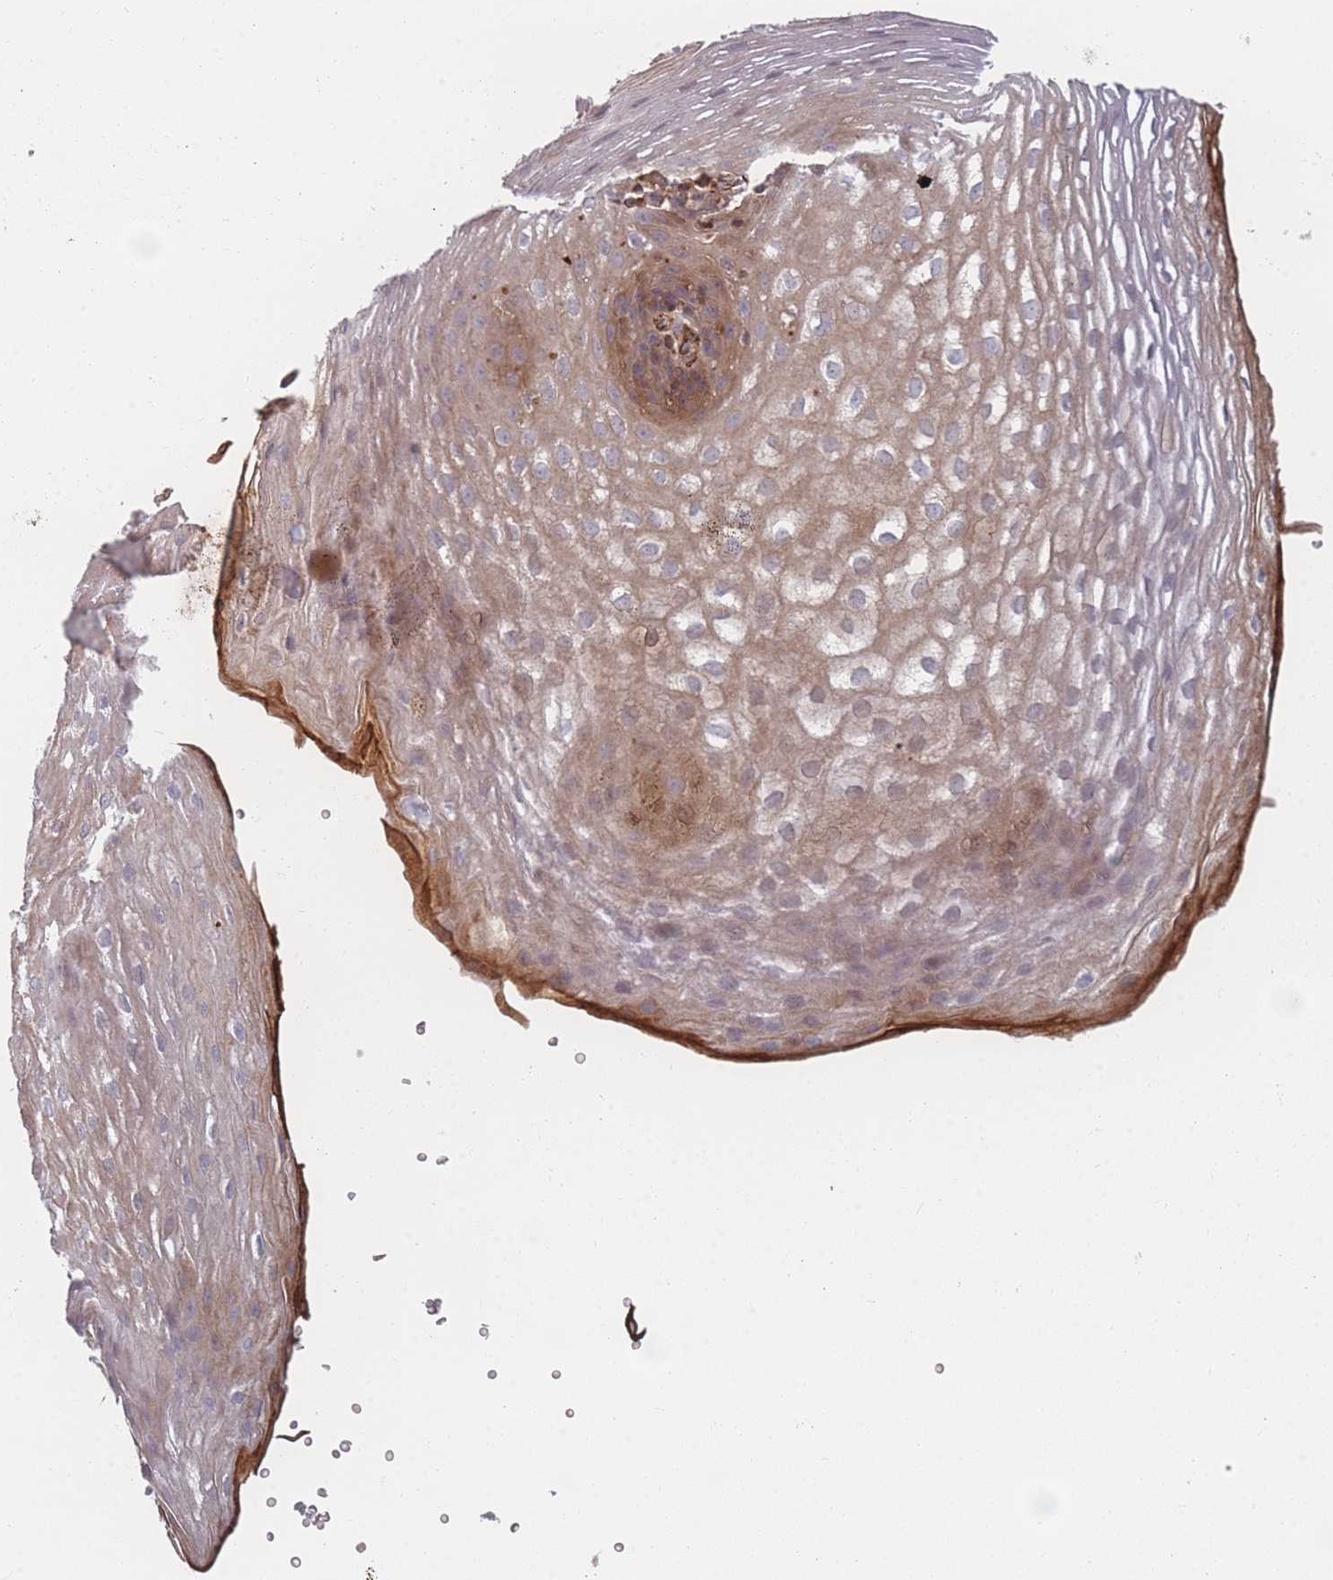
{"staining": {"intensity": "moderate", "quantity": "<25%", "location": "cytoplasmic/membranous"}, "tissue": "esophagus", "cell_type": "Squamous epithelial cells", "image_type": "normal", "snomed": [{"axis": "morphology", "description": "Normal tissue, NOS"}, {"axis": "topography", "description": "Esophagus"}], "caption": "Esophagus stained with a brown dye displays moderate cytoplasmic/membranous positive staining in about <25% of squamous epithelial cells.", "gene": "EEF1AKMT2", "patient": {"sex": "female", "age": 66}}